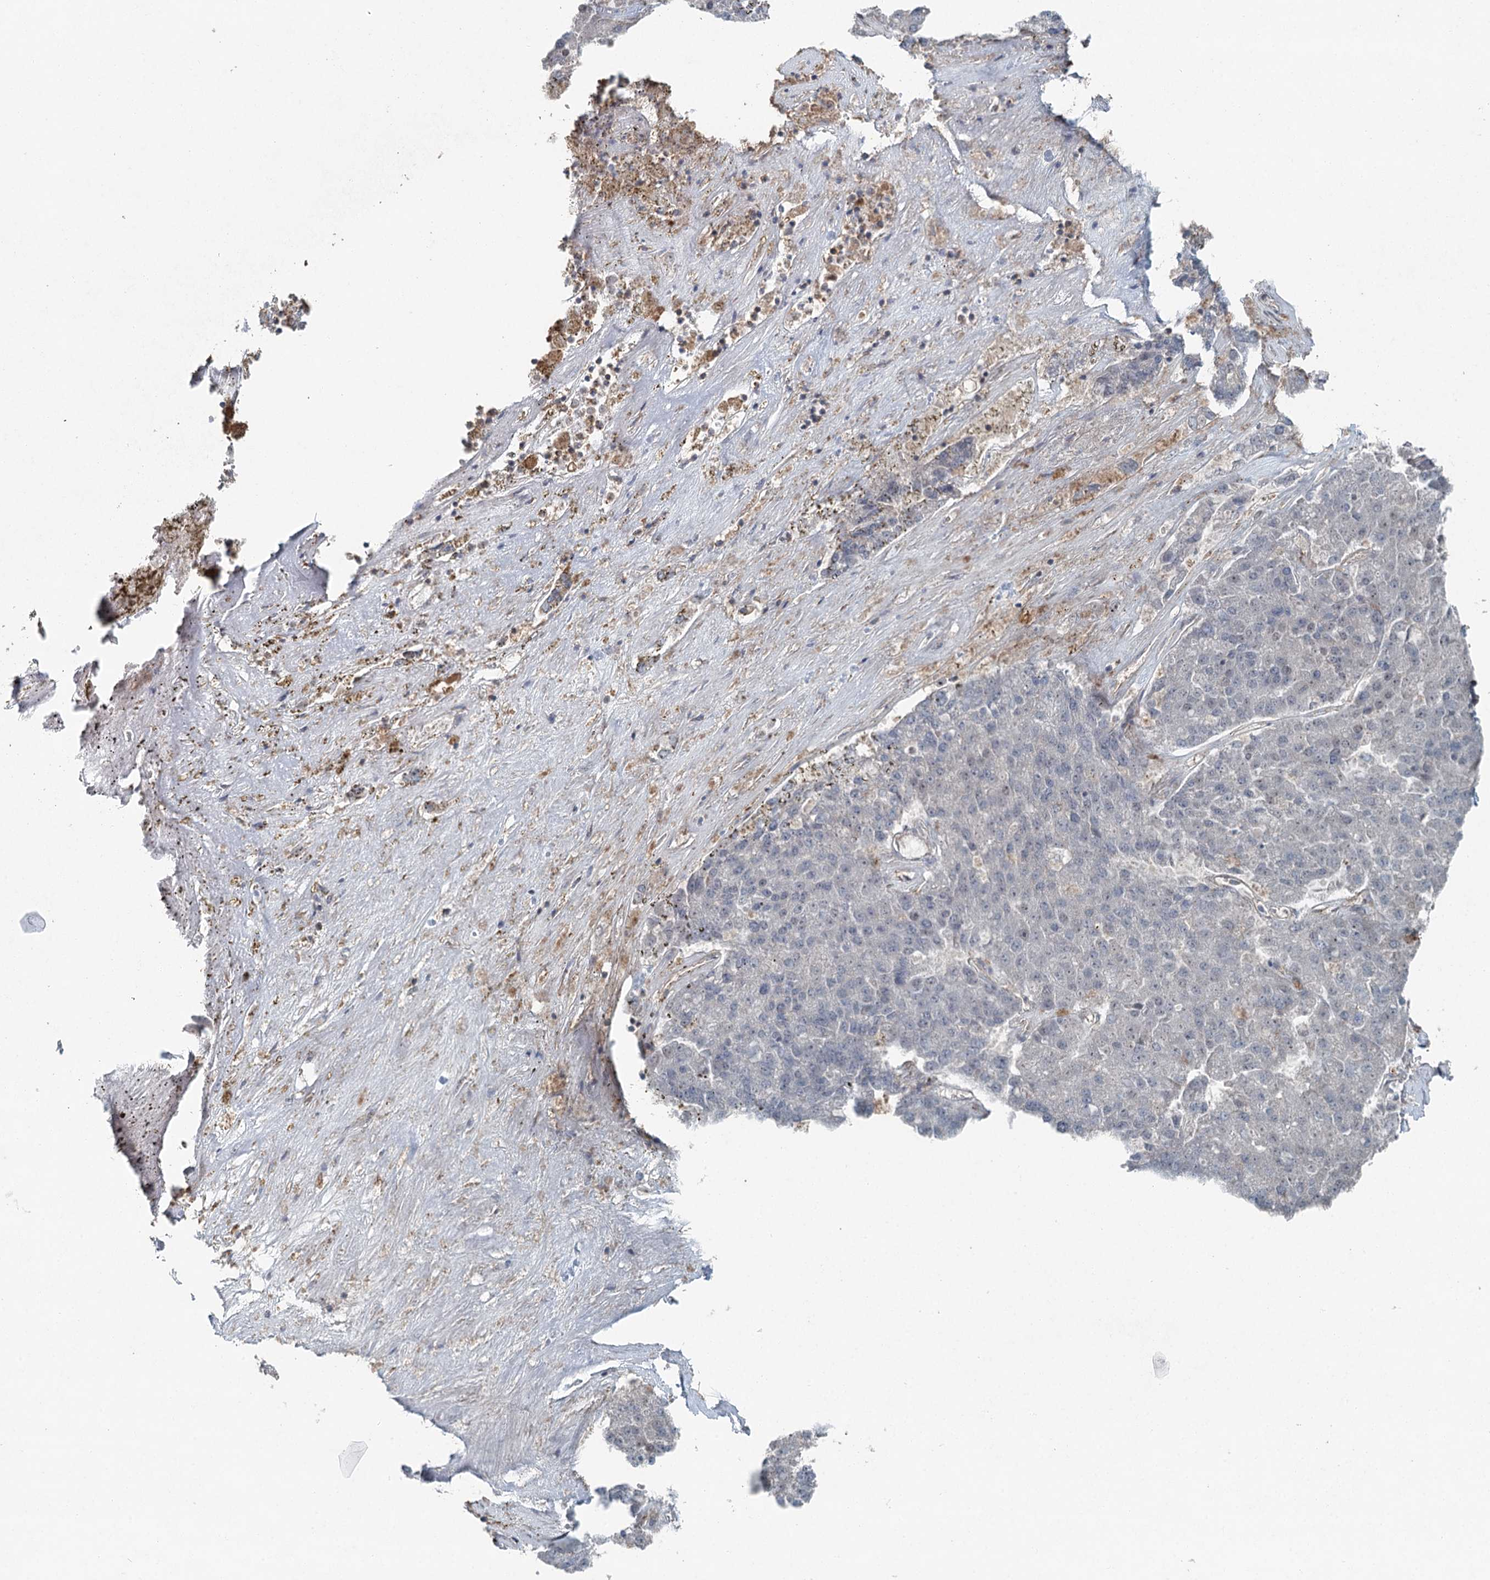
{"staining": {"intensity": "negative", "quantity": "none", "location": "none"}, "tissue": "pancreatic cancer", "cell_type": "Tumor cells", "image_type": "cancer", "snomed": [{"axis": "morphology", "description": "Adenocarcinoma, NOS"}, {"axis": "topography", "description": "Pancreas"}], "caption": "Immunohistochemistry histopathology image of human adenocarcinoma (pancreatic) stained for a protein (brown), which displays no positivity in tumor cells.", "gene": "SKIC3", "patient": {"sex": "male", "age": 50}}